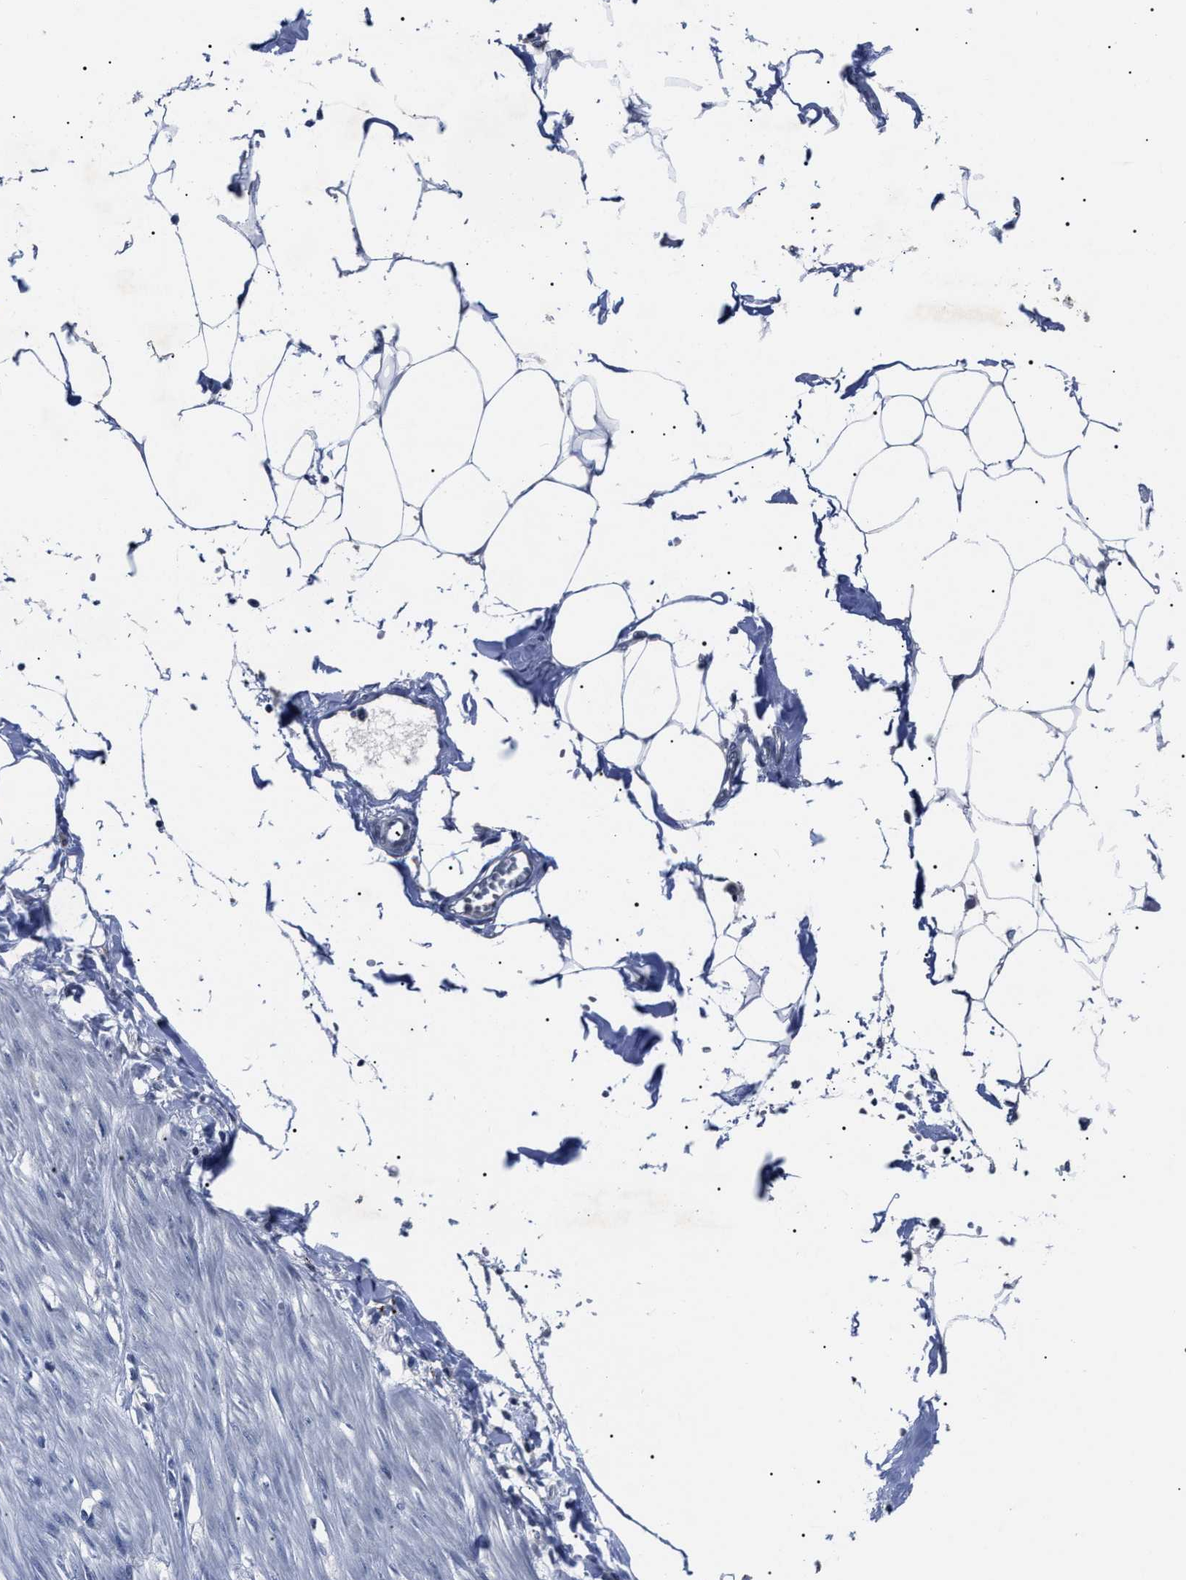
{"staining": {"intensity": "negative", "quantity": "none", "location": "none"}, "tissue": "adipose tissue", "cell_type": "Adipocytes", "image_type": "normal", "snomed": [{"axis": "morphology", "description": "Normal tissue, NOS"}, {"axis": "morphology", "description": "Adenocarcinoma, NOS"}, {"axis": "topography", "description": "Colon"}, {"axis": "topography", "description": "Peripheral nerve tissue"}], "caption": "This is an immunohistochemistry (IHC) photomicrograph of unremarkable human adipose tissue. There is no positivity in adipocytes.", "gene": "LRWD1", "patient": {"sex": "male", "age": 14}}